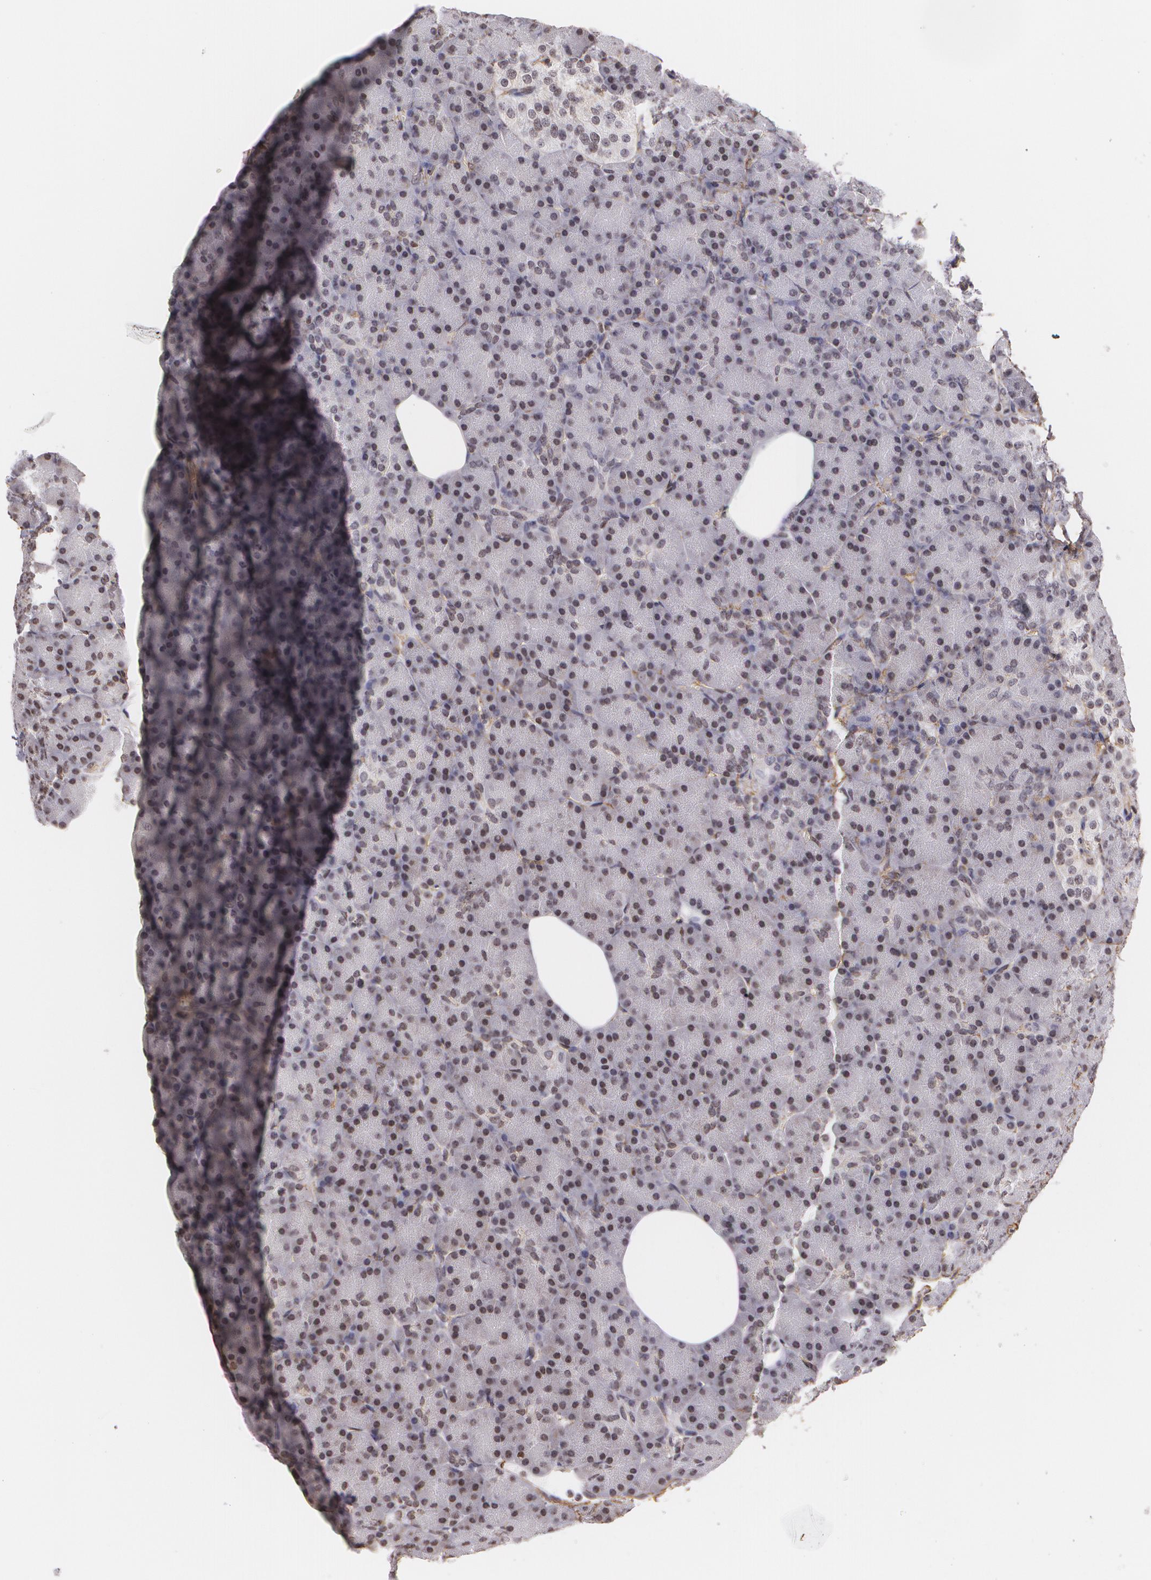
{"staining": {"intensity": "weak", "quantity": "25%-75%", "location": "nuclear"}, "tissue": "pancreas", "cell_type": "Exocrine glandular cells", "image_type": "normal", "snomed": [{"axis": "morphology", "description": "Normal tissue, NOS"}, {"axis": "topography", "description": "Pancreas"}], "caption": "Protein staining of benign pancreas displays weak nuclear expression in about 25%-75% of exocrine glandular cells.", "gene": "VAMP1", "patient": {"sex": "female", "age": 43}}